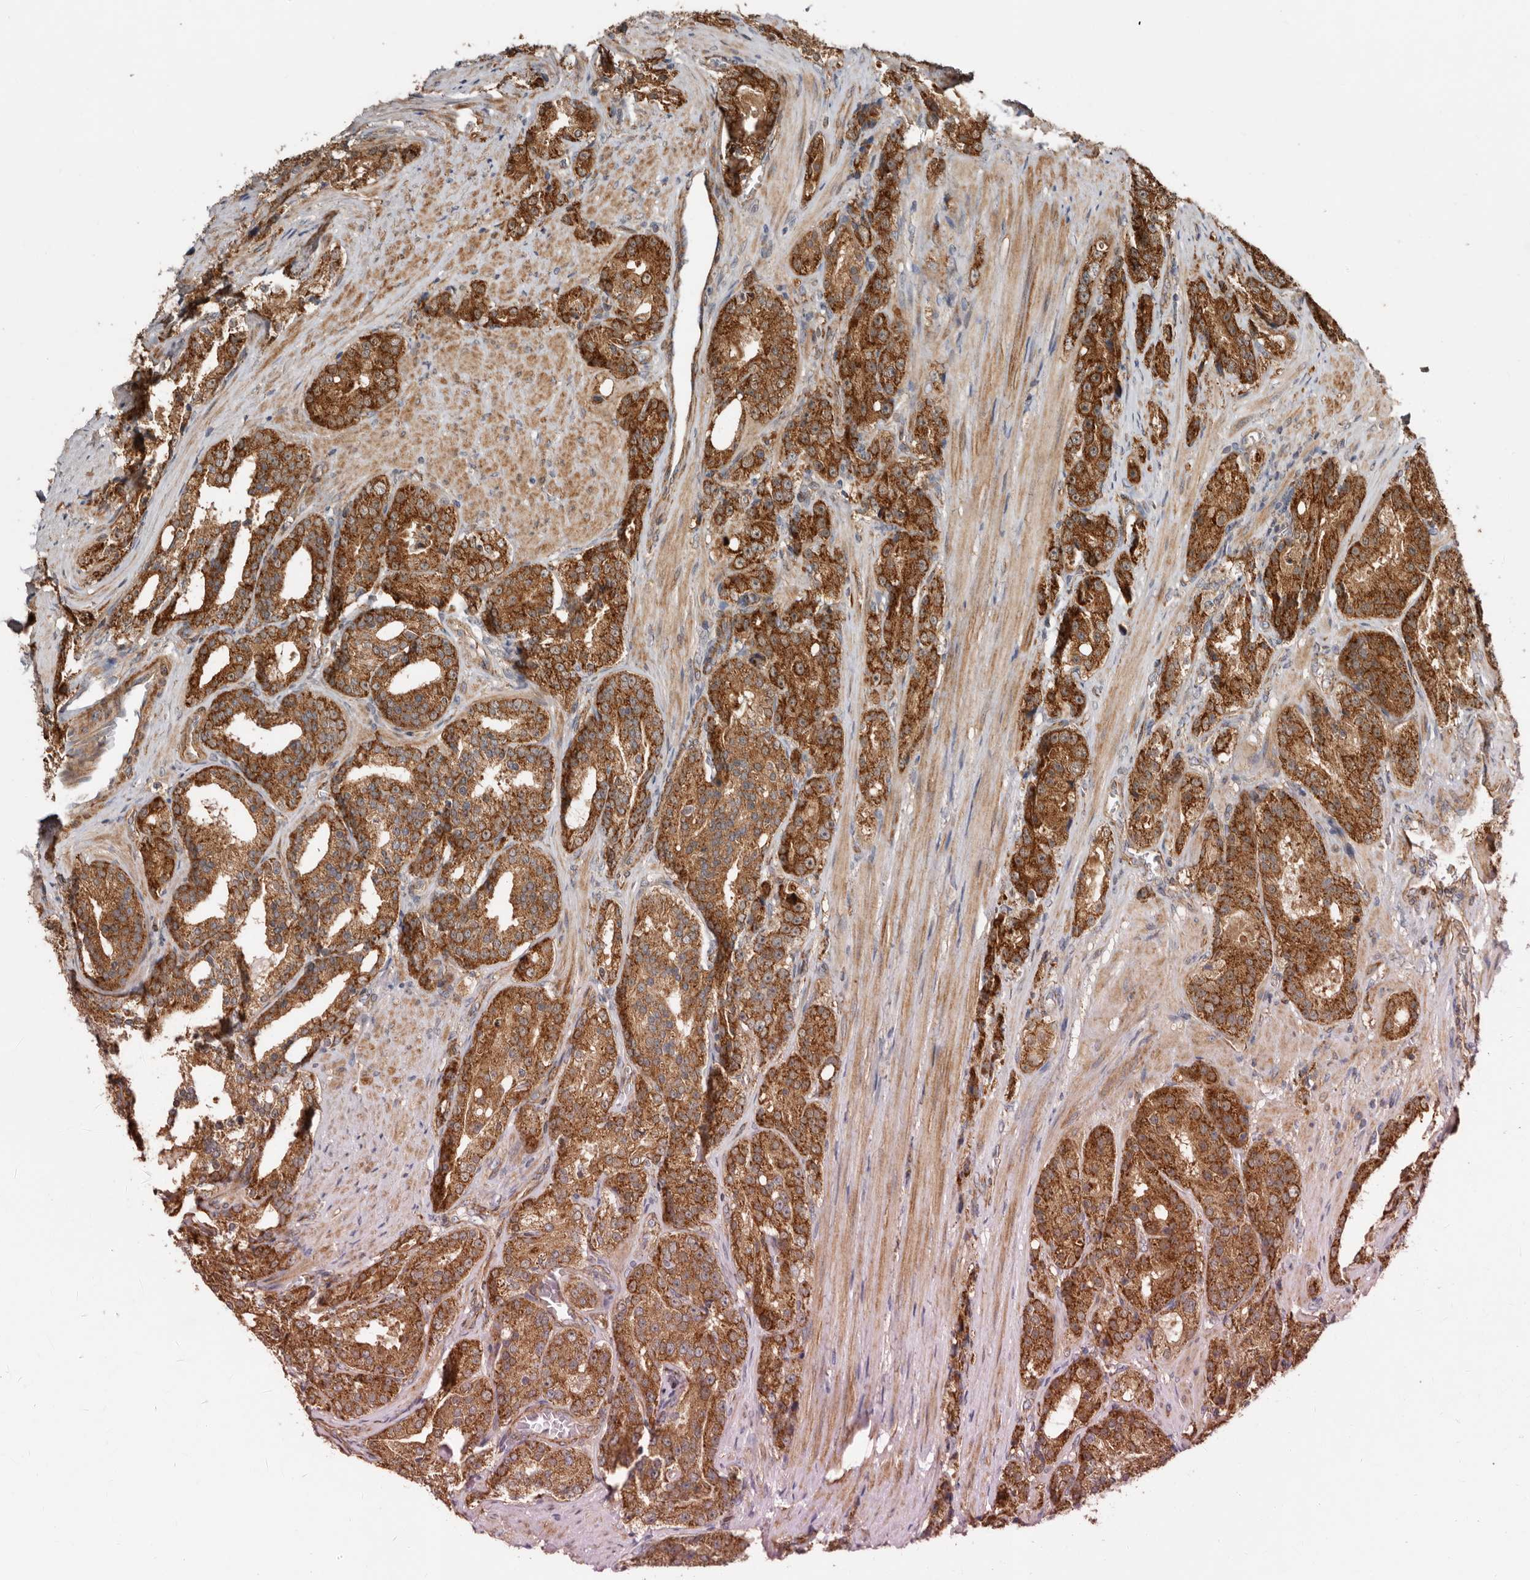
{"staining": {"intensity": "strong", "quantity": ">75%", "location": "cytoplasmic/membranous"}, "tissue": "prostate cancer", "cell_type": "Tumor cells", "image_type": "cancer", "snomed": [{"axis": "morphology", "description": "Adenocarcinoma, High grade"}, {"axis": "topography", "description": "Prostate"}], "caption": "Immunohistochemical staining of prostate cancer shows high levels of strong cytoplasmic/membranous protein staining in approximately >75% of tumor cells.", "gene": "PROKR1", "patient": {"sex": "male", "age": 60}}